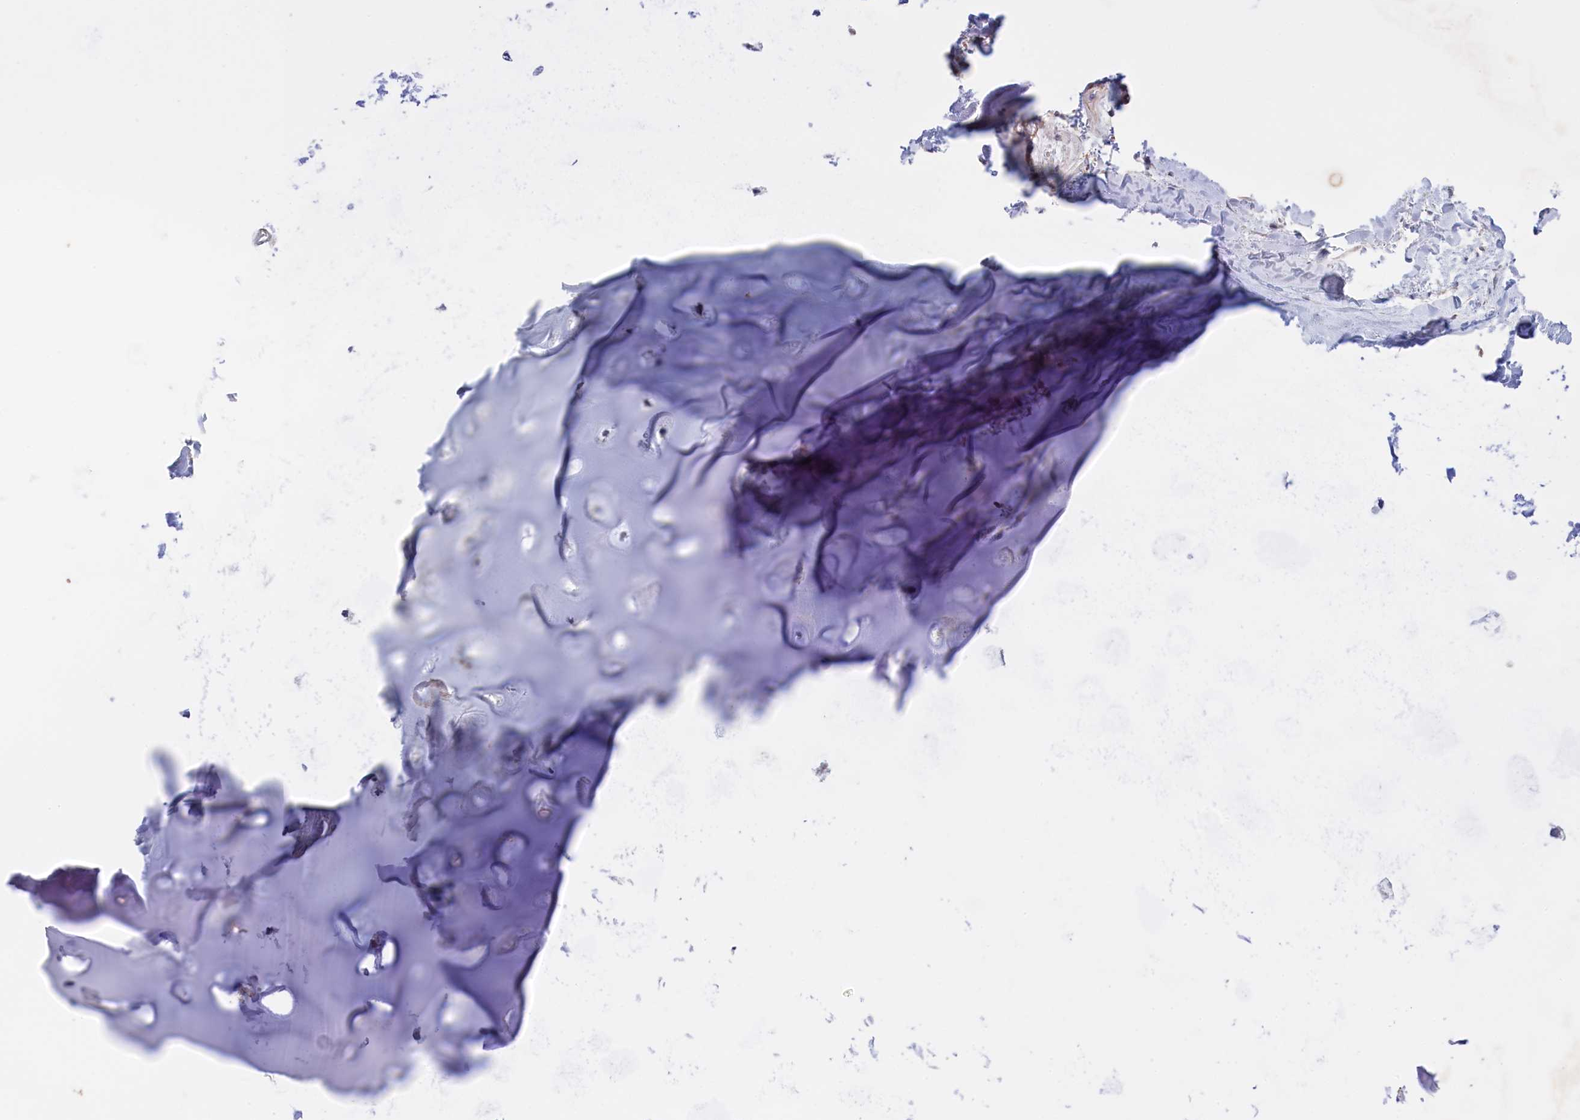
{"staining": {"intensity": "negative", "quantity": "none", "location": "none"}, "tissue": "adipose tissue", "cell_type": "Adipocytes", "image_type": "normal", "snomed": [{"axis": "morphology", "description": "Normal tissue, NOS"}, {"axis": "topography", "description": "Lymph node"}, {"axis": "topography", "description": "Cartilage tissue"}, {"axis": "topography", "description": "Bronchus"}], "caption": "Histopathology image shows no significant protein expression in adipocytes of benign adipose tissue. (DAB immunohistochemistry visualized using brightfield microscopy, high magnification).", "gene": "FAM149B1", "patient": {"sex": "male", "age": 63}}